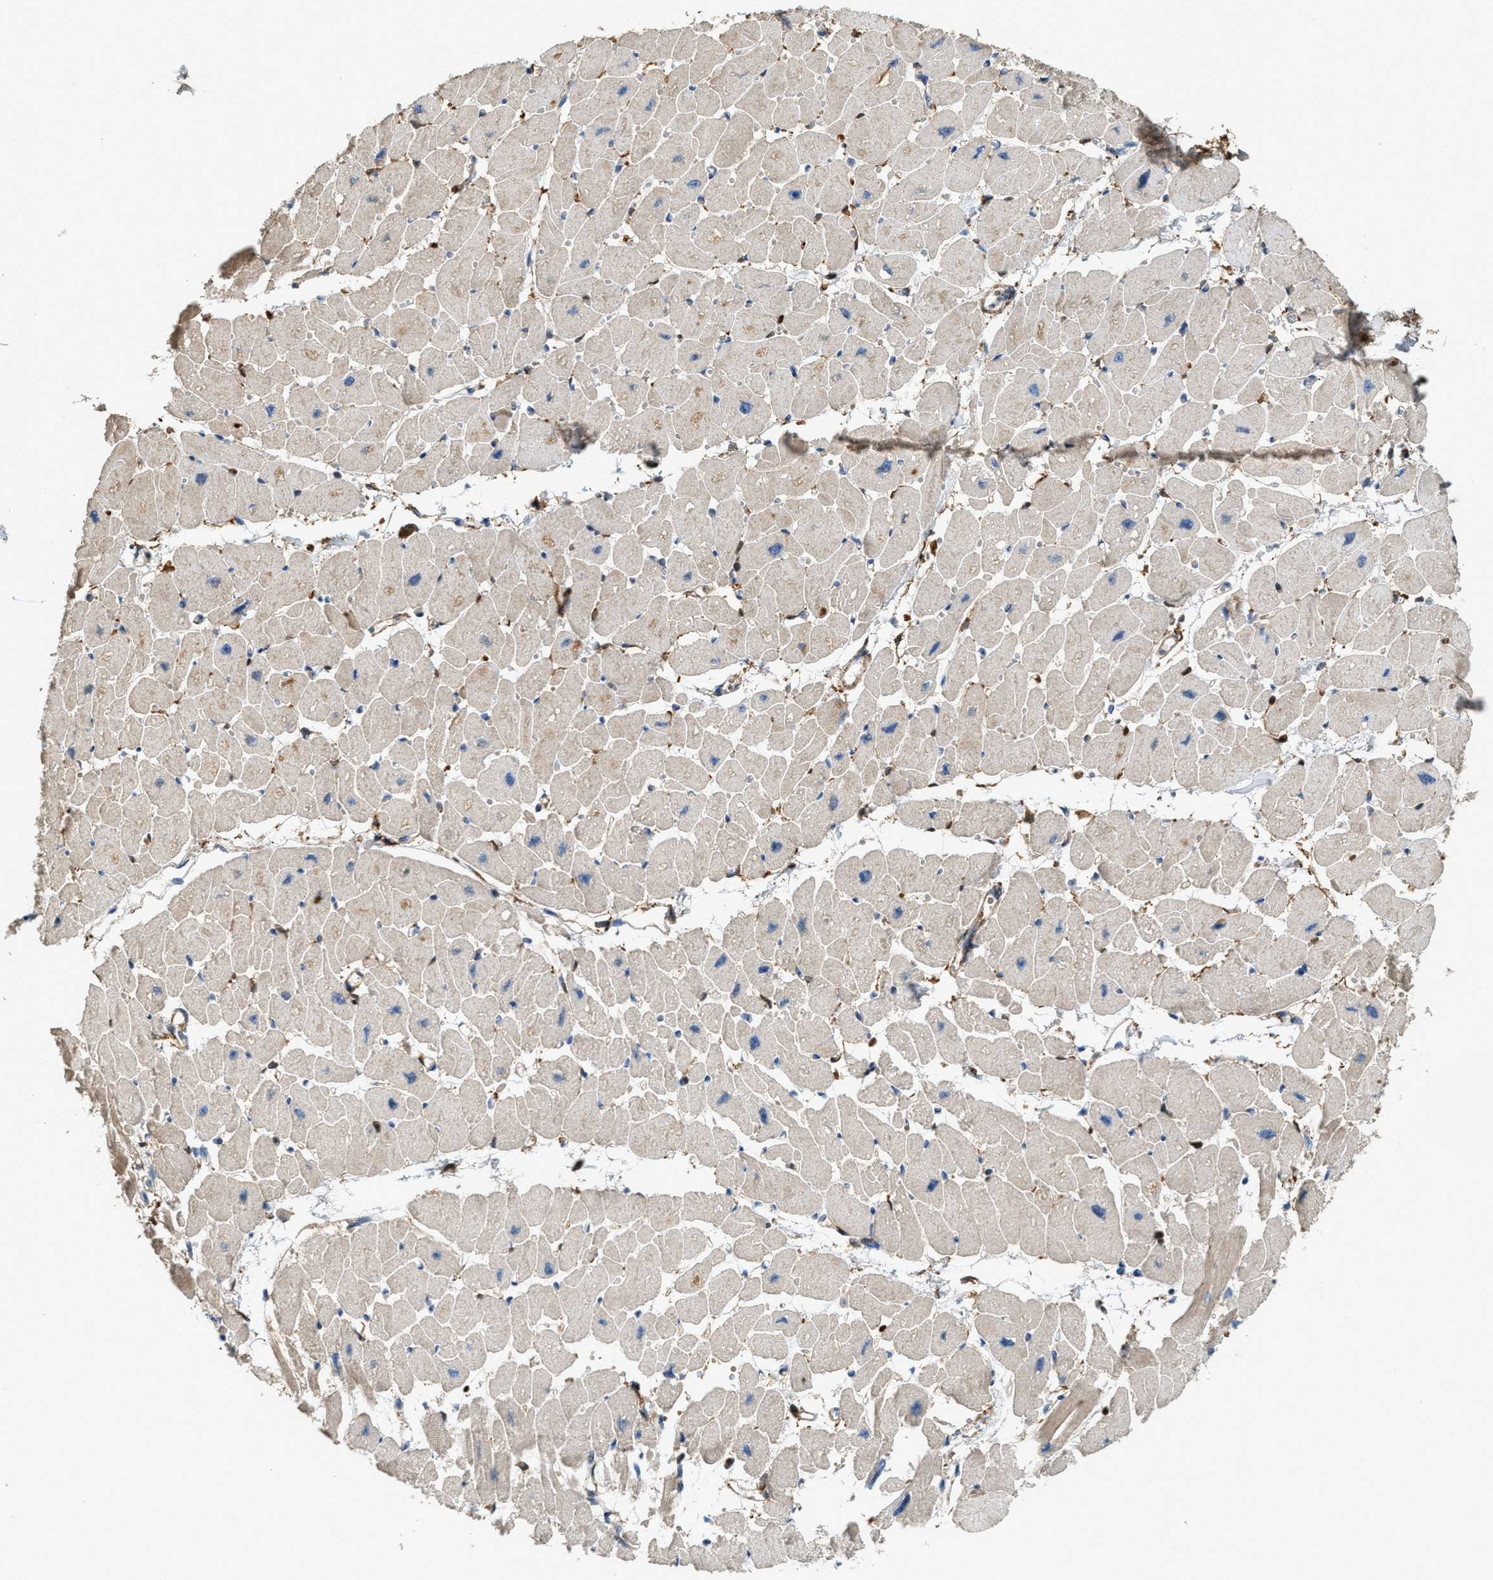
{"staining": {"intensity": "weak", "quantity": ">75%", "location": "cytoplasmic/membranous"}, "tissue": "heart muscle", "cell_type": "Cardiomyocytes", "image_type": "normal", "snomed": [{"axis": "morphology", "description": "Normal tissue, NOS"}, {"axis": "topography", "description": "Heart"}], "caption": "Cardiomyocytes show low levels of weak cytoplasmic/membranous expression in approximately >75% of cells in normal heart muscle.", "gene": "SERPINB5", "patient": {"sex": "female", "age": 54}}